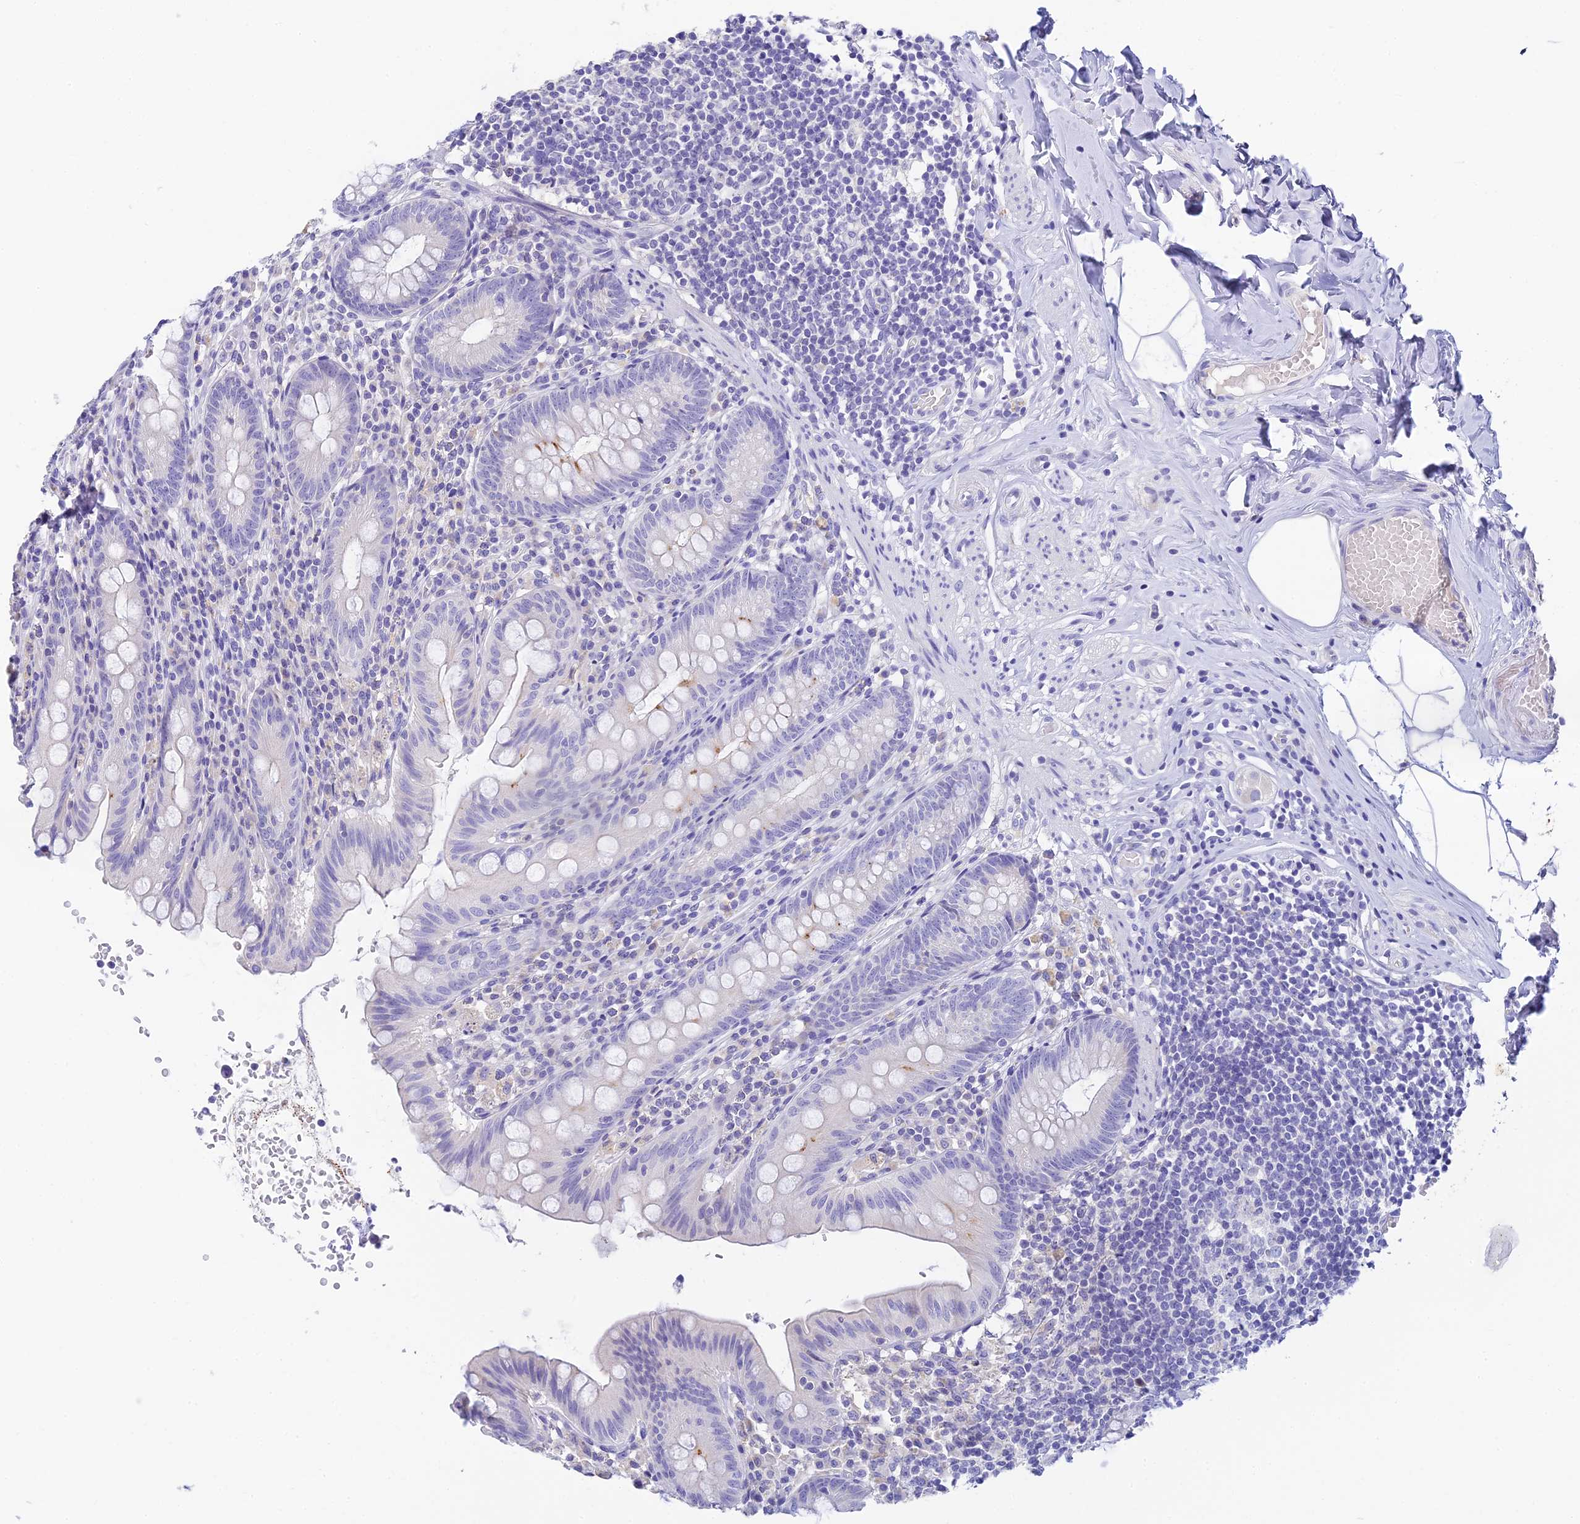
{"staining": {"intensity": "negative", "quantity": "none", "location": "none"}, "tissue": "appendix", "cell_type": "Glandular cells", "image_type": "normal", "snomed": [{"axis": "morphology", "description": "Normal tissue, NOS"}, {"axis": "topography", "description": "Appendix"}], "caption": "IHC of benign human appendix displays no positivity in glandular cells.", "gene": "C12orf29", "patient": {"sex": "male", "age": 55}}